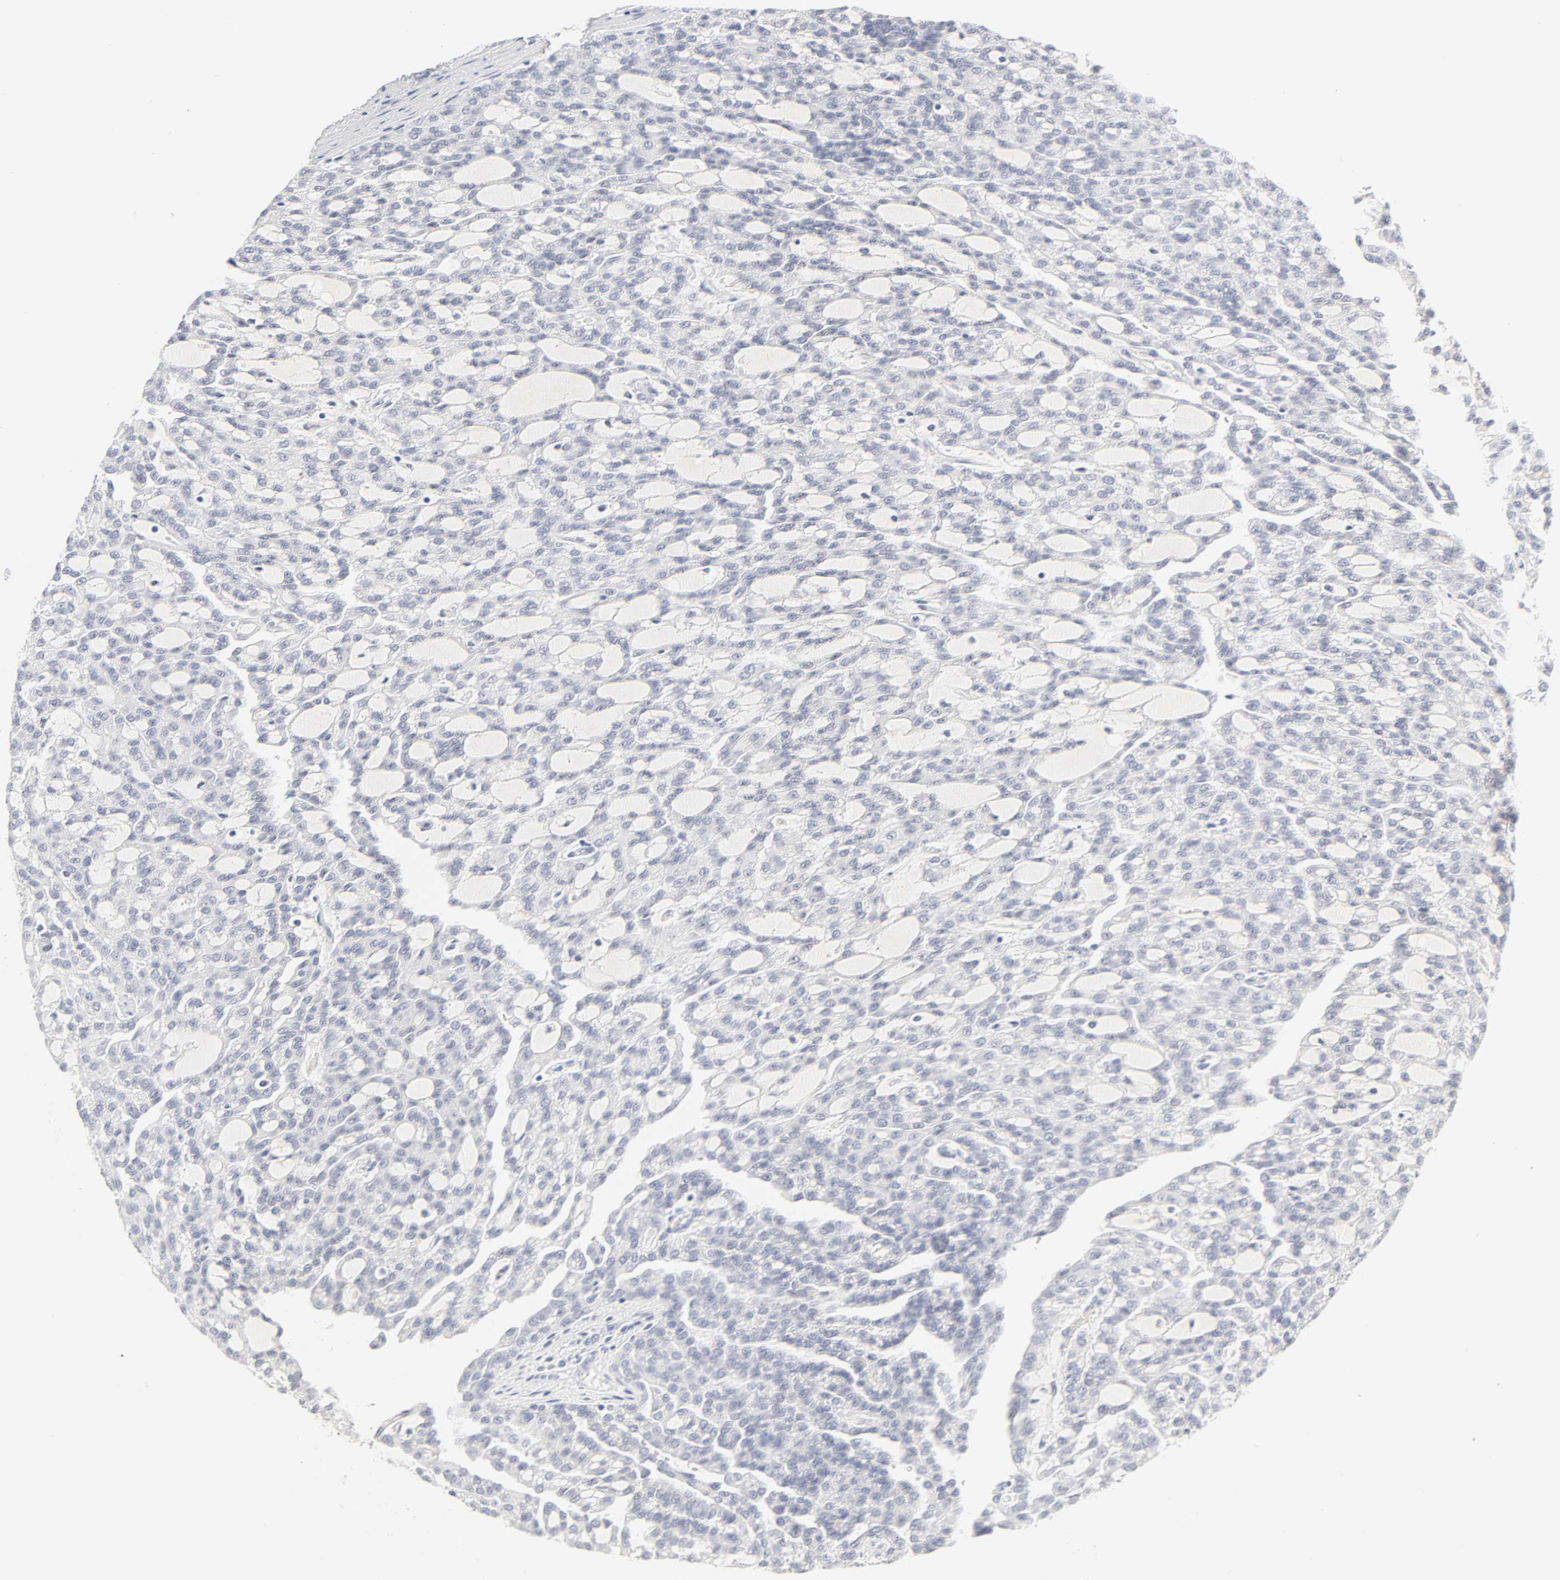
{"staining": {"intensity": "negative", "quantity": "none", "location": "none"}, "tissue": "renal cancer", "cell_type": "Tumor cells", "image_type": "cancer", "snomed": [{"axis": "morphology", "description": "Adenocarcinoma, NOS"}, {"axis": "topography", "description": "Kidney"}], "caption": "IHC histopathology image of neoplastic tissue: renal cancer (adenocarcinoma) stained with DAB (3,3'-diaminobenzidine) demonstrates no significant protein staining in tumor cells. (DAB immunohistochemistry (IHC) visualized using brightfield microscopy, high magnification).", "gene": "MNAT1", "patient": {"sex": "male", "age": 63}}